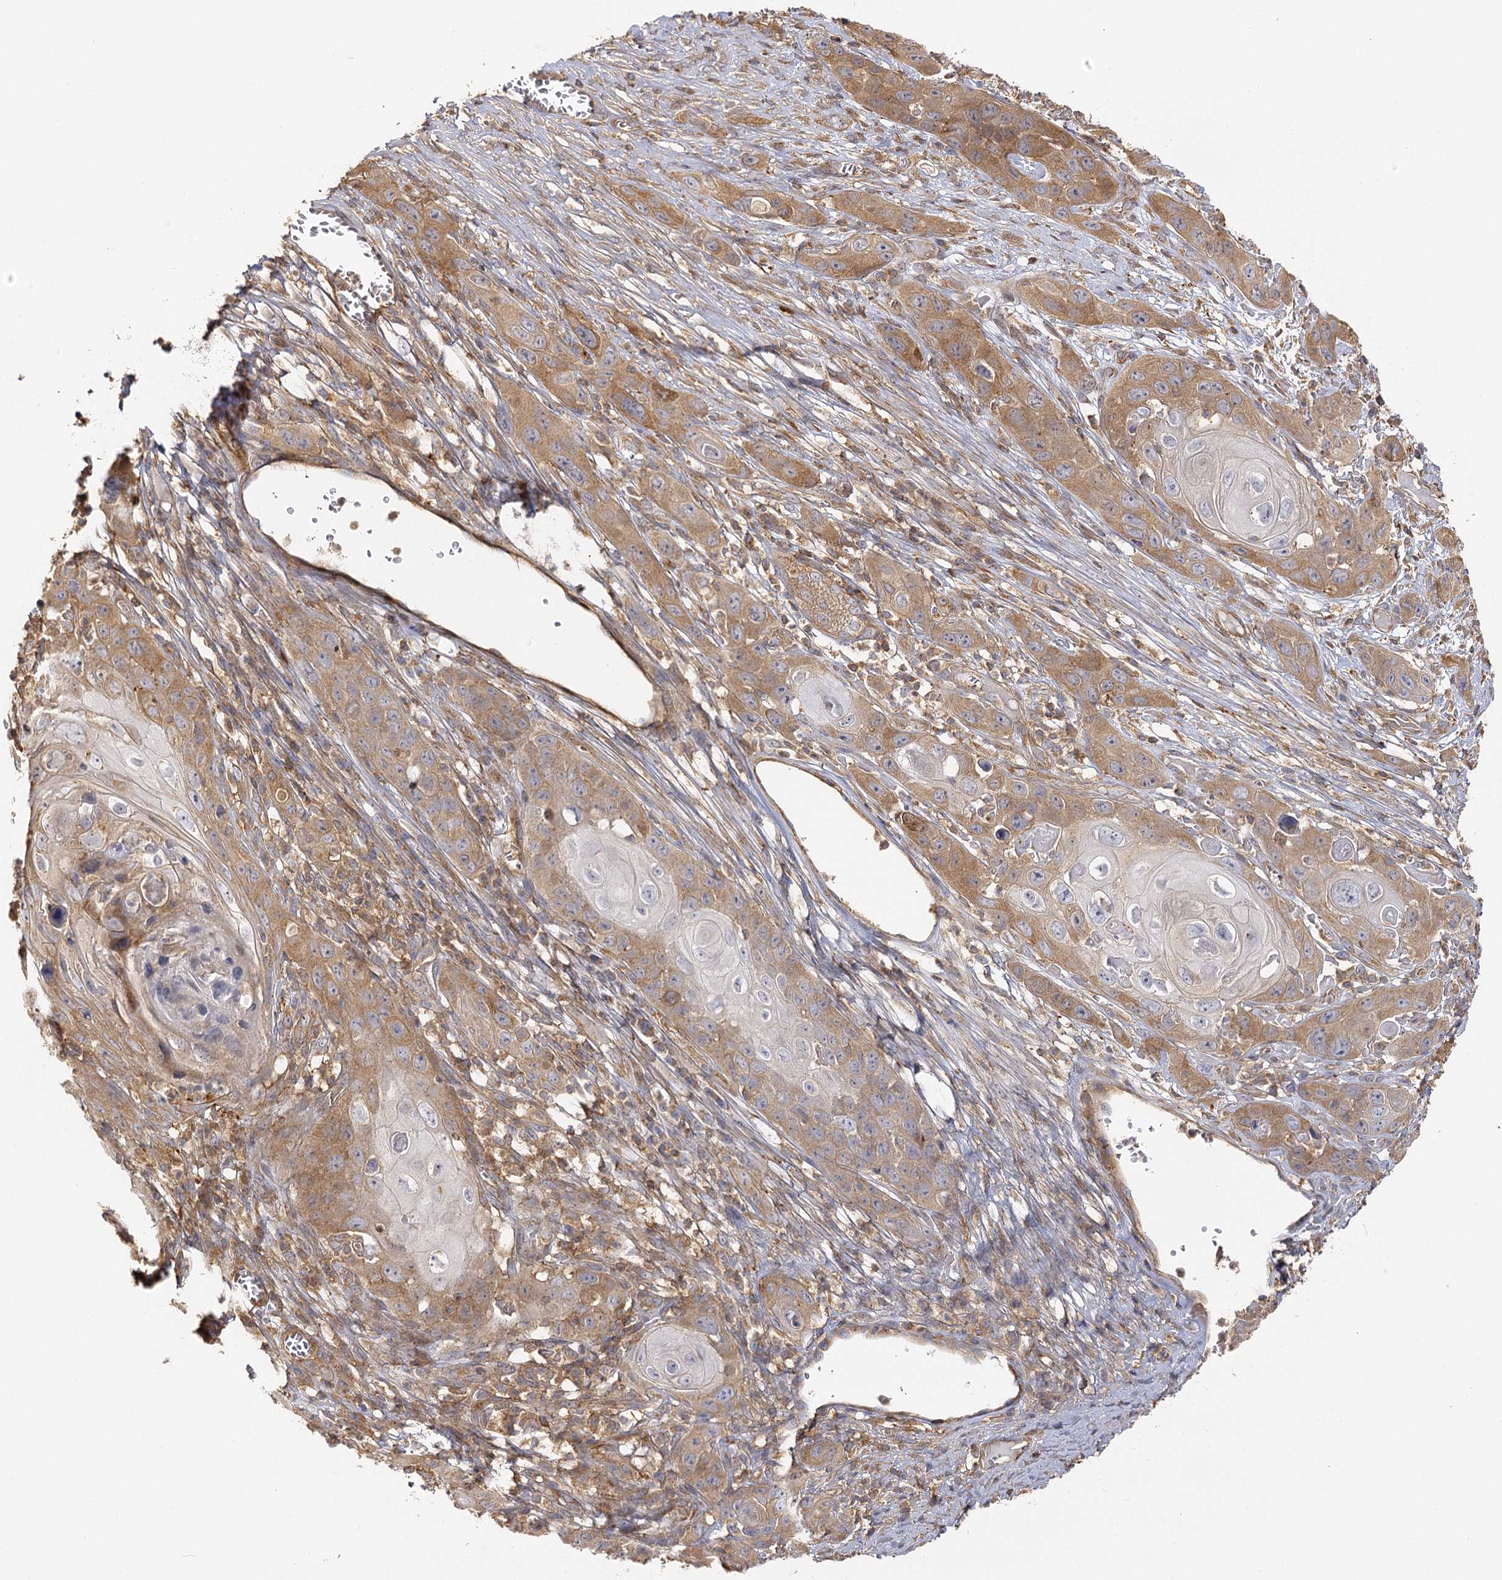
{"staining": {"intensity": "moderate", "quantity": ">75%", "location": "cytoplasmic/membranous"}, "tissue": "skin cancer", "cell_type": "Tumor cells", "image_type": "cancer", "snomed": [{"axis": "morphology", "description": "Squamous cell carcinoma, NOS"}, {"axis": "topography", "description": "Skin"}], "caption": "This histopathology image reveals IHC staining of squamous cell carcinoma (skin), with medium moderate cytoplasmic/membranous positivity in about >75% of tumor cells.", "gene": "SEC24B", "patient": {"sex": "male", "age": 55}}